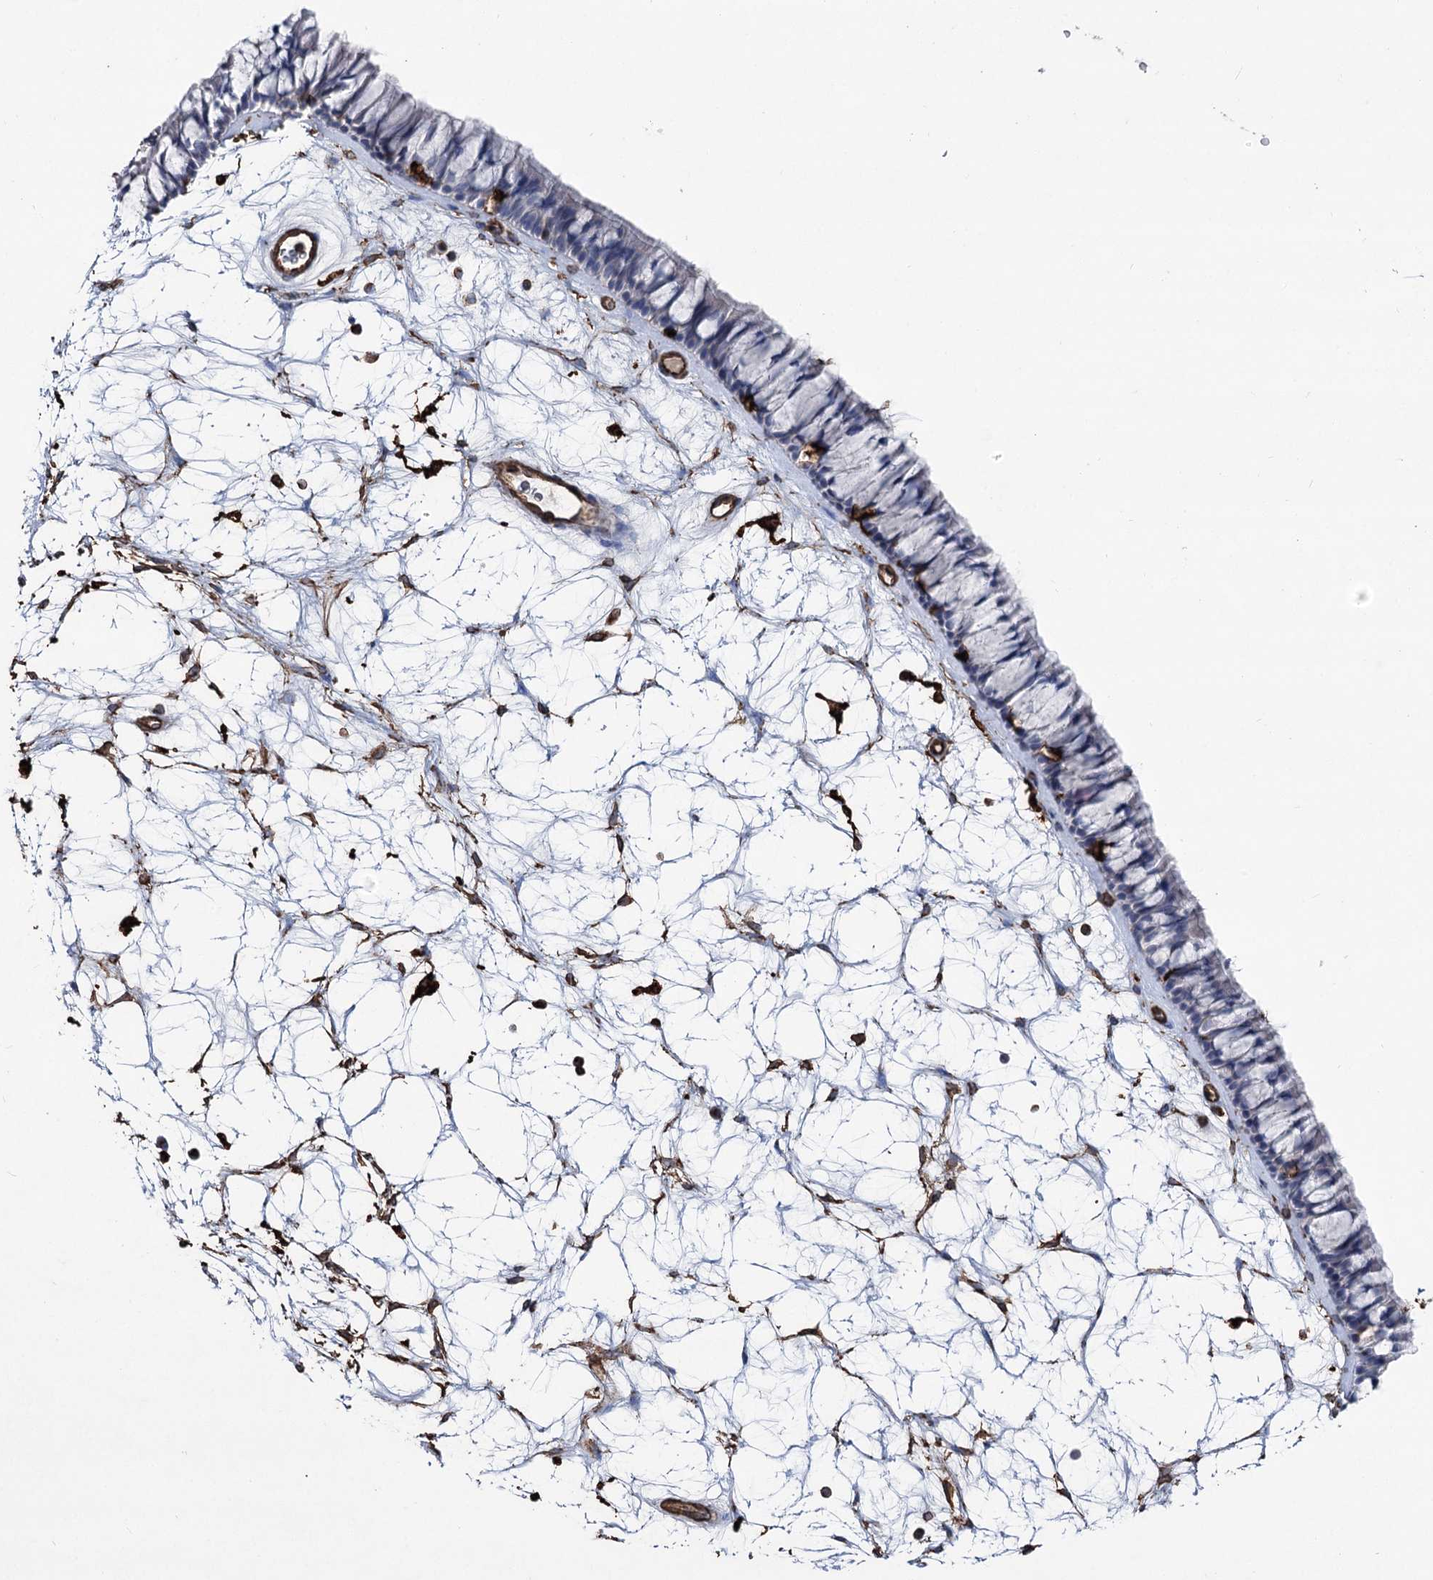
{"staining": {"intensity": "negative", "quantity": "none", "location": "none"}, "tissue": "nasopharynx", "cell_type": "Respiratory epithelial cells", "image_type": "normal", "snomed": [{"axis": "morphology", "description": "Normal tissue, NOS"}, {"axis": "topography", "description": "Nasopharynx"}], "caption": "Immunohistochemistry micrograph of normal human nasopharynx stained for a protein (brown), which exhibits no staining in respiratory epithelial cells. The staining is performed using DAB brown chromogen with nuclei counter-stained in using hematoxylin.", "gene": "CLEC4M", "patient": {"sex": "male", "age": 64}}